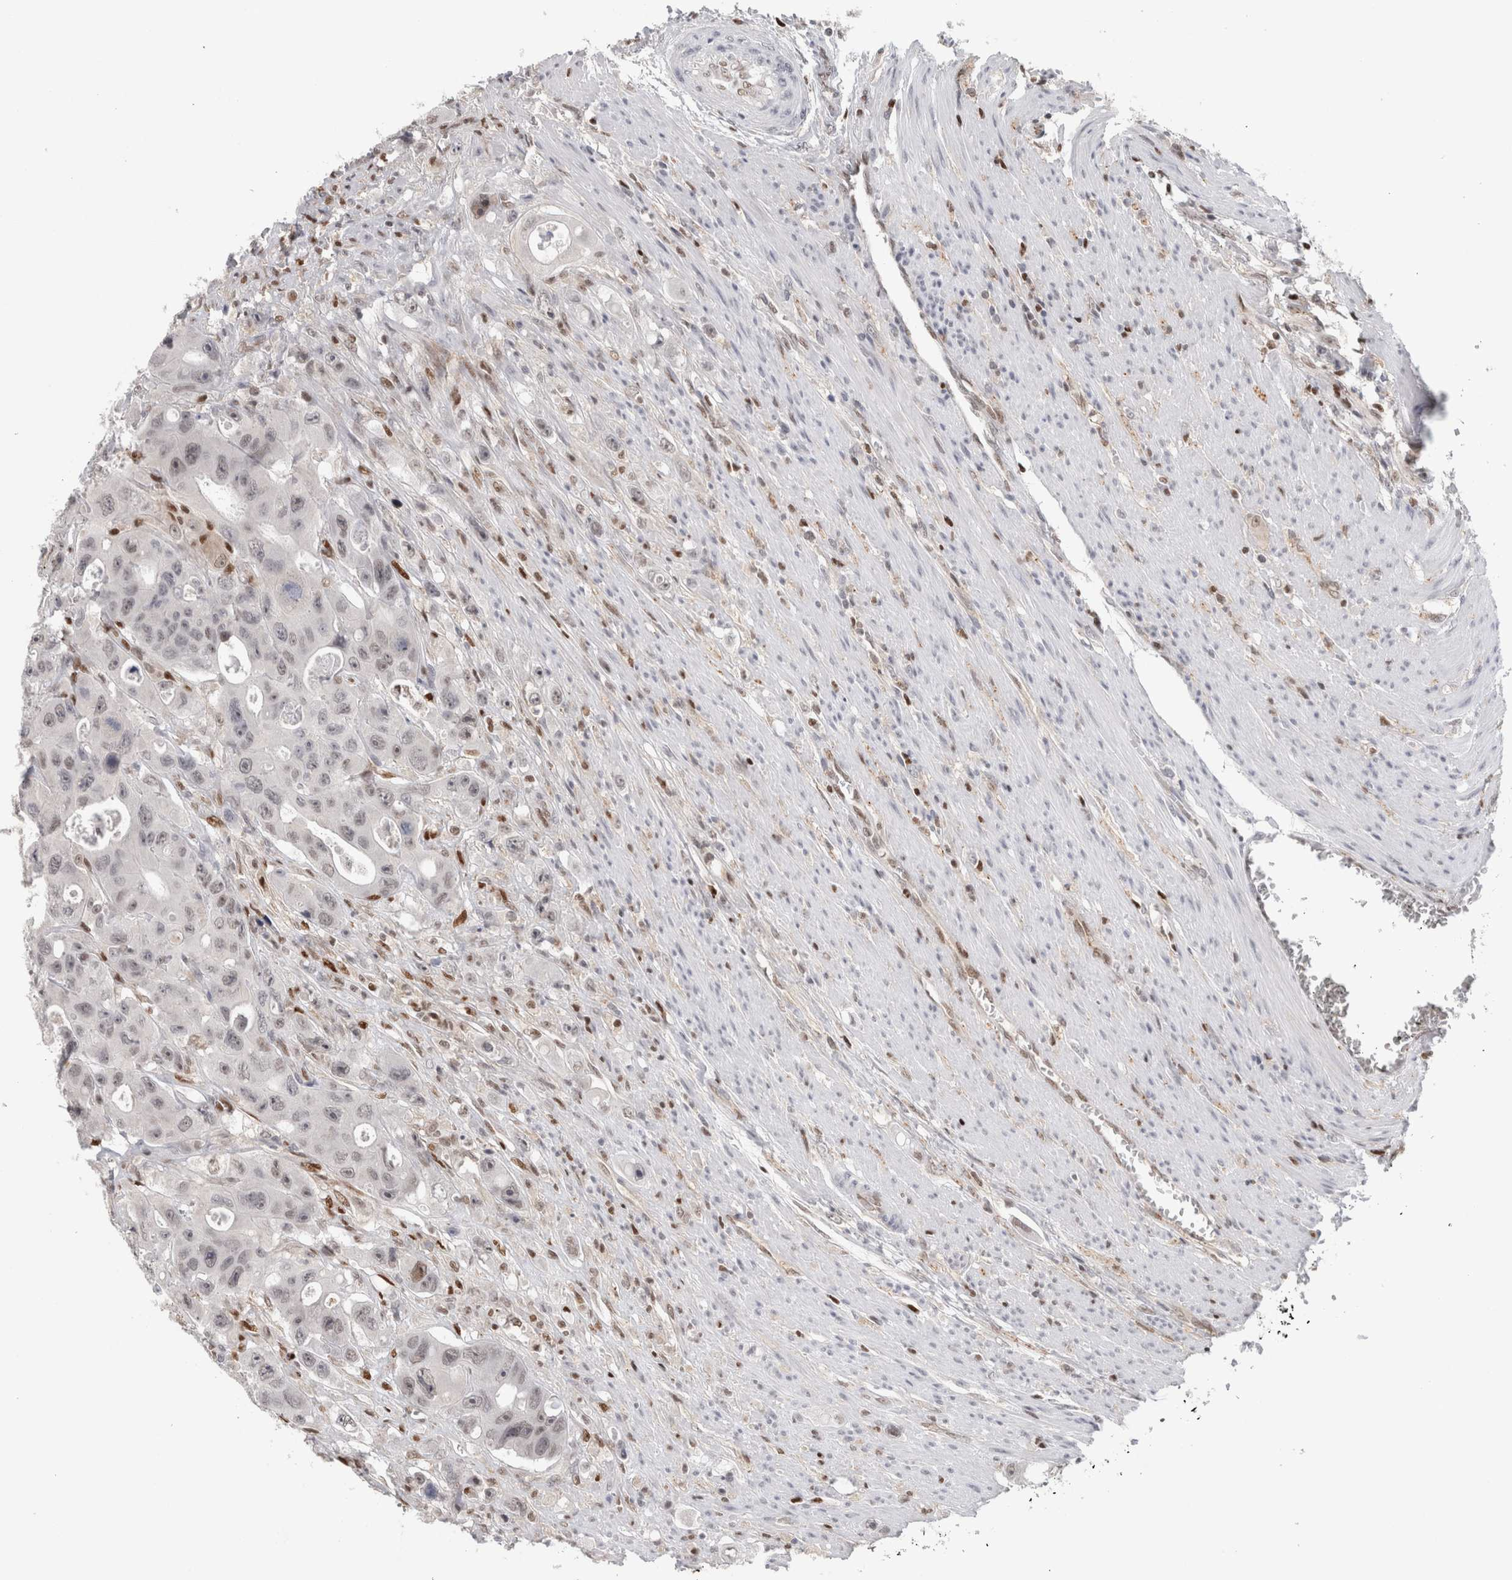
{"staining": {"intensity": "weak", "quantity": "<25%", "location": "nuclear"}, "tissue": "colorectal cancer", "cell_type": "Tumor cells", "image_type": "cancer", "snomed": [{"axis": "morphology", "description": "Adenocarcinoma, NOS"}, {"axis": "topography", "description": "Colon"}], "caption": "Tumor cells show no significant staining in colorectal cancer. (Brightfield microscopy of DAB IHC at high magnification).", "gene": "SRARP", "patient": {"sex": "female", "age": 46}}